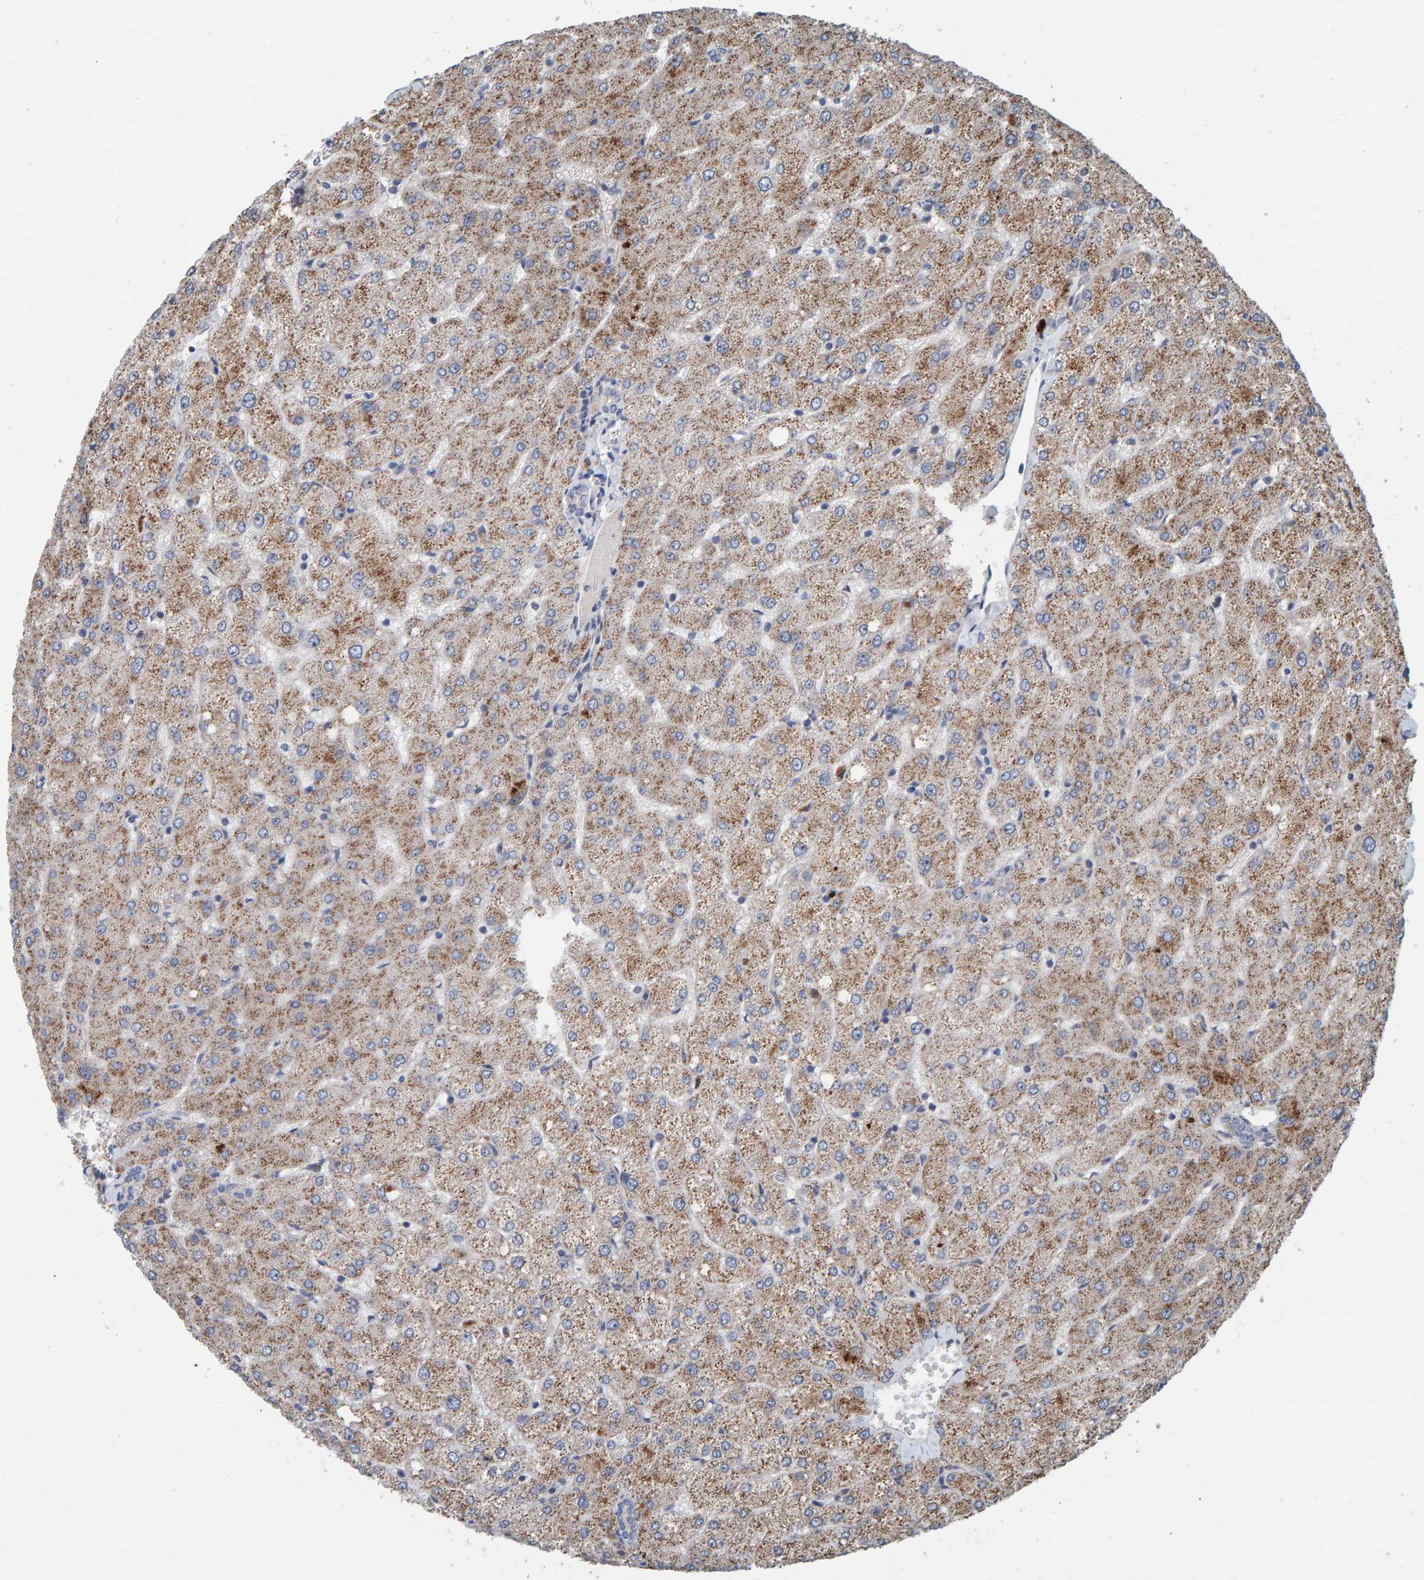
{"staining": {"intensity": "negative", "quantity": "none", "location": "none"}, "tissue": "liver", "cell_type": "Cholangiocytes", "image_type": "normal", "snomed": [{"axis": "morphology", "description": "Normal tissue, NOS"}, {"axis": "topography", "description": "Liver"}], "caption": "This is a histopathology image of IHC staining of benign liver, which shows no expression in cholangiocytes.", "gene": "CCDC25", "patient": {"sex": "female", "age": 54}}